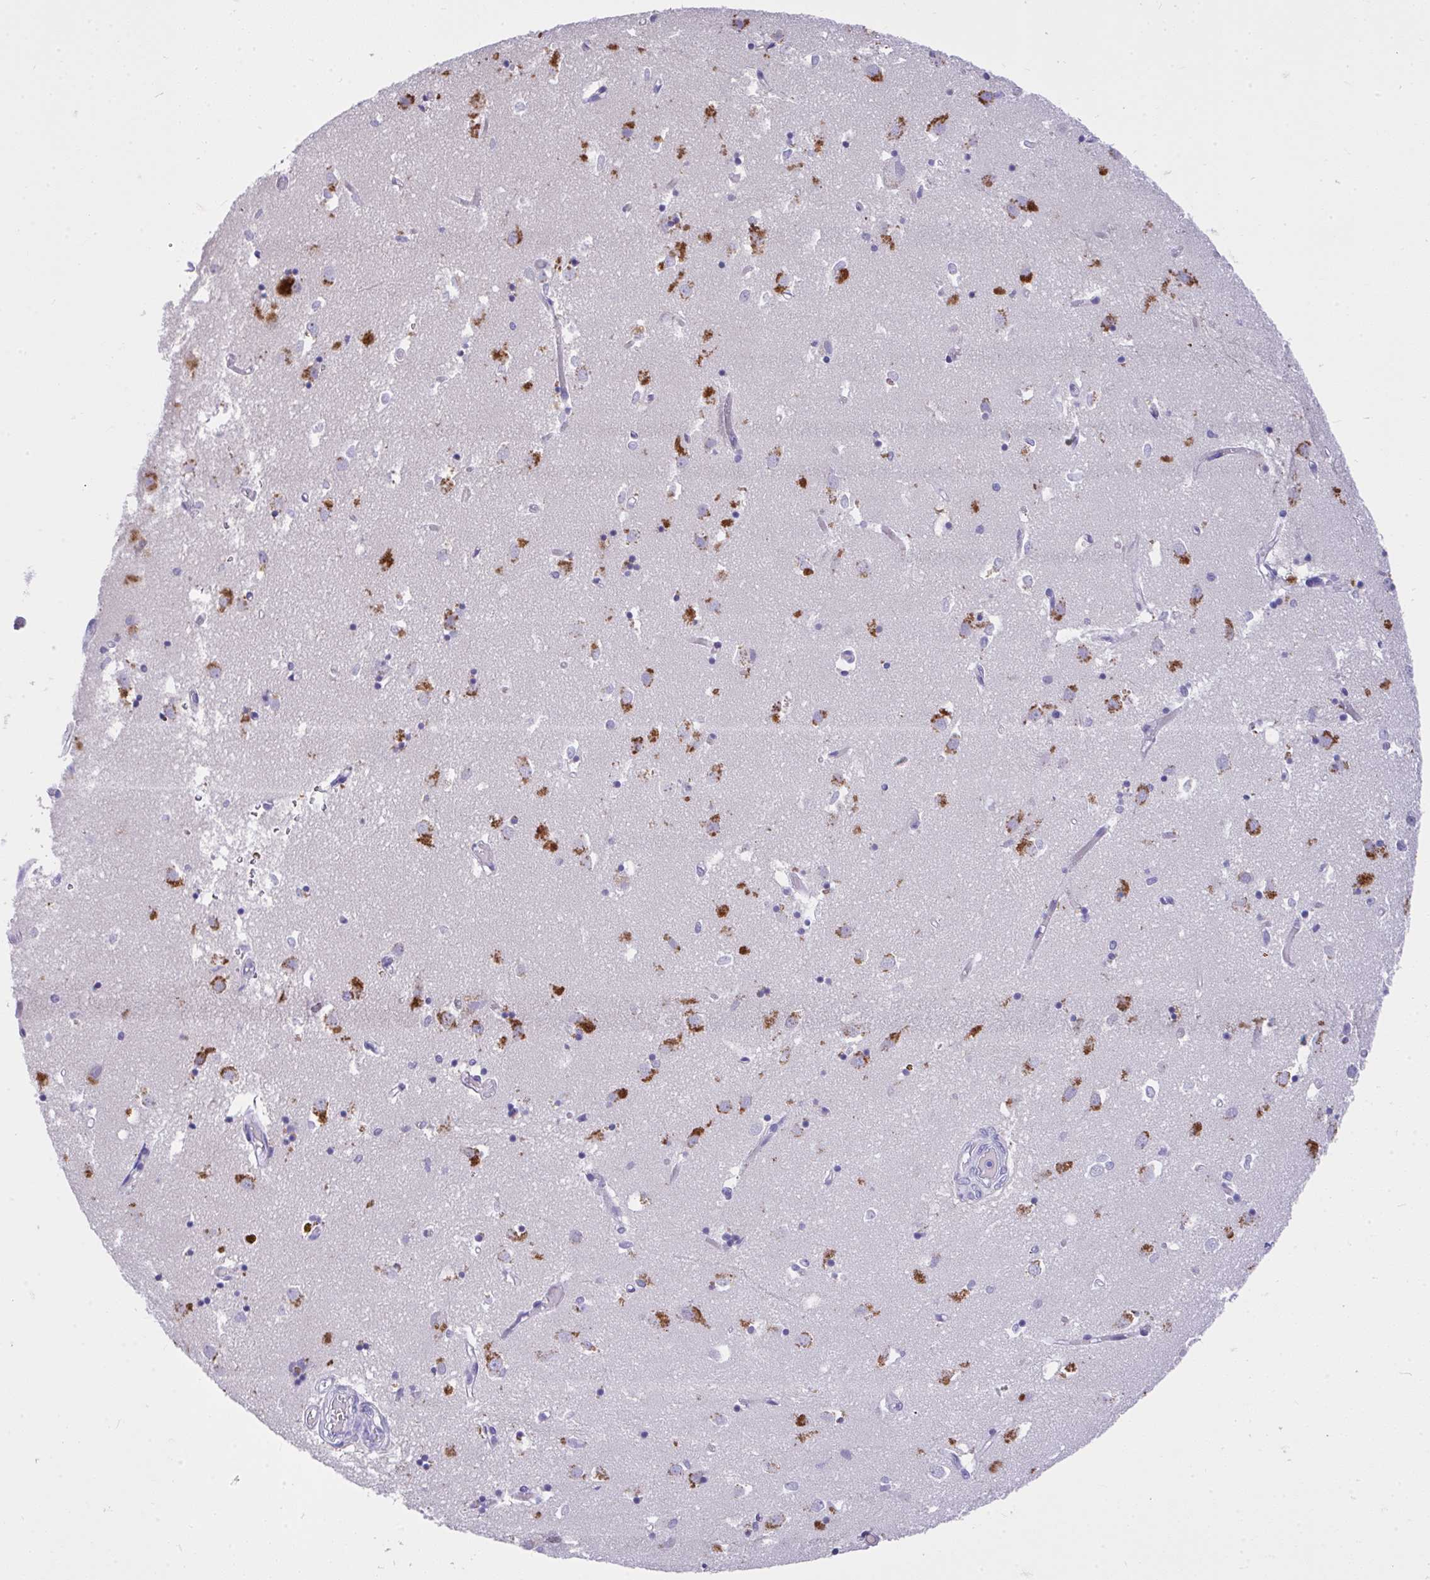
{"staining": {"intensity": "moderate", "quantity": "<25%", "location": "cytoplasmic/membranous"}, "tissue": "caudate", "cell_type": "Glial cells", "image_type": "normal", "snomed": [{"axis": "morphology", "description": "Normal tissue, NOS"}, {"axis": "topography", "description": "Lateral ventricle wall"}], "caption": "Caudate was stained to show a protein in brown. There is low levels of moderate cytoplasmic/membranous expression in about <25% of glial cells.", "gene": "MS4A12", "patient": {"sex": "male", "age": 70}}